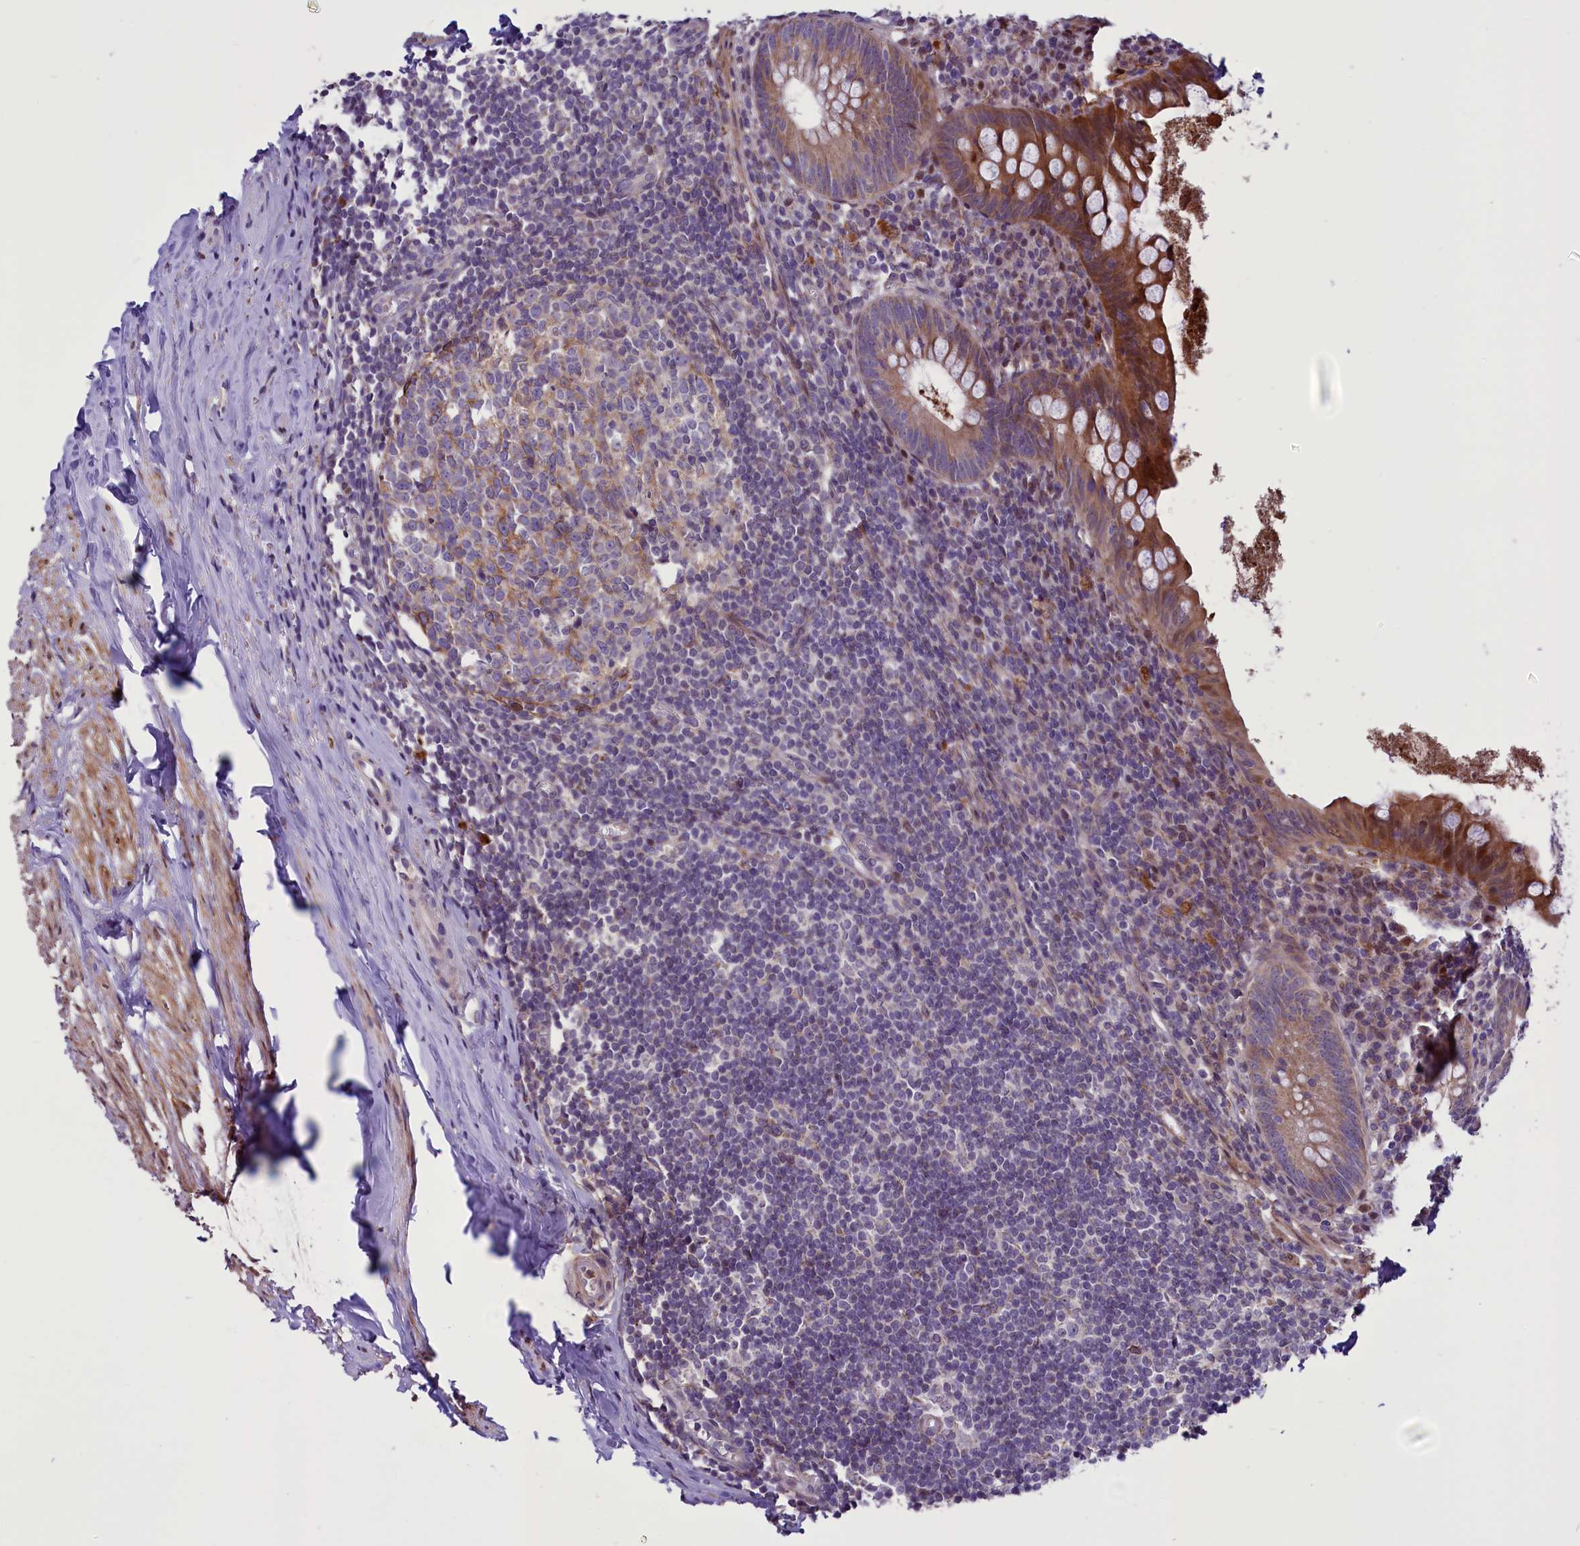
{"staining": {"intensity": "moderate", "quantity": ">75%", "location": "cytoplasmic/membranous"}, "tissue": "appendix", "cell_type": "Glandular cells", "image_type": "normal", "snomed": [{"axis": "morphology", "description": "Normal tissue, NOS"}, {"axis": "topography", "description": "Appendix"}], "caption": "Normal appendix displays moderate cytoplasmic/membranous positivity in approximately >75% of glandular cells.", "gene": "MIEF2", "patient": {"sex": "female", "age": 51}}